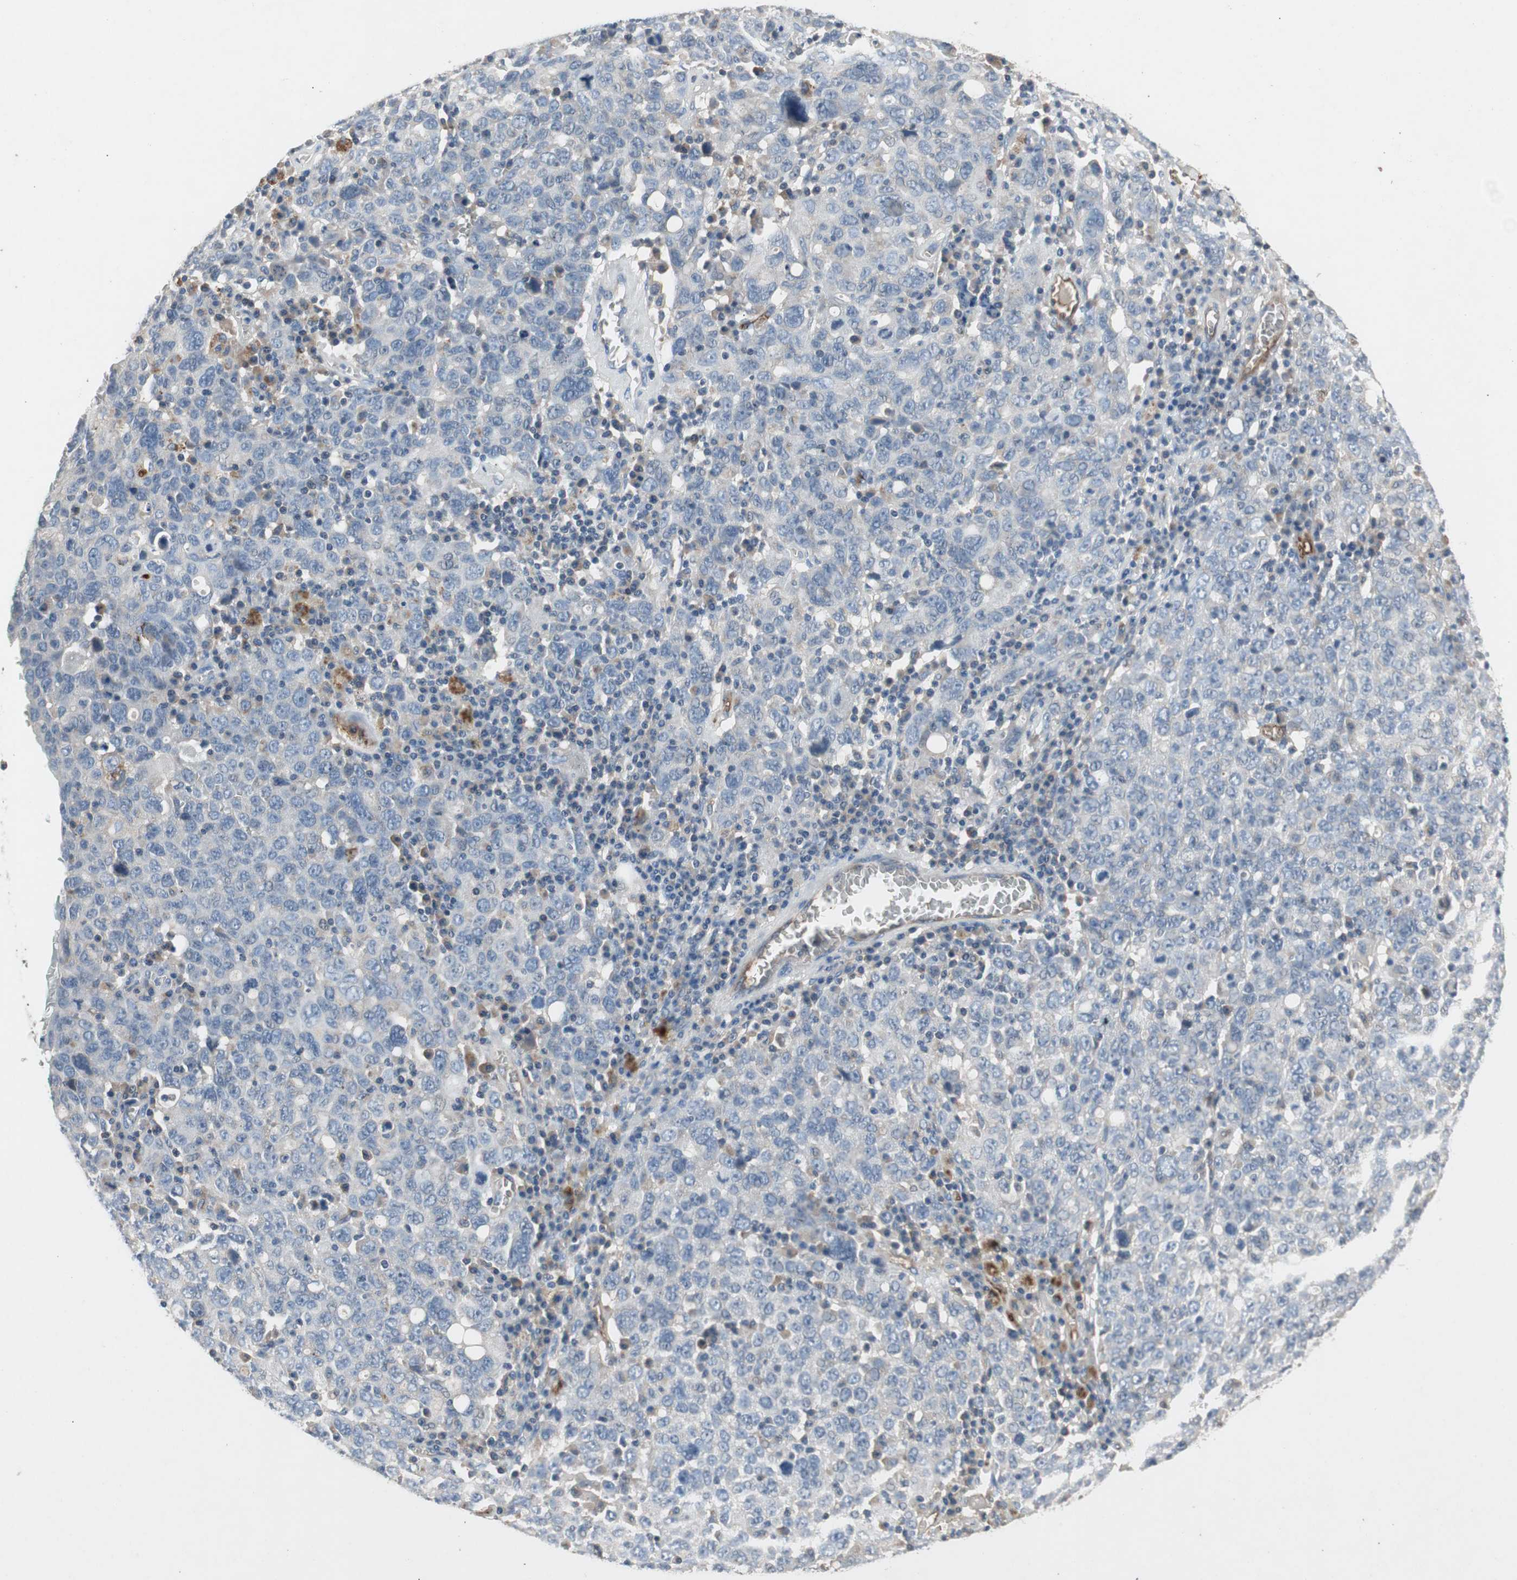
{"staining": {"intensity": "negative", "quantity": "none", "location": "none"}, "tissue": "ovarian cancer", "cell_type": "Tumor cells", "image_type": "cancer", "snomed": [{"axis": "morphology", "description": "Carcinoma, endometroid"}, {"axis": "topography", "description": "Ovary"}], "caption": "Immunohistochemistry image of neoplastic tissue: human ovarian cancer stained with DAB demonstrates no significant protein positivity in tumor cells. (Immunohistochemistry, brightfield microscopy, high magnification).", "gene": "ALPL", "patient": {"sex": "female", "age": 62}}